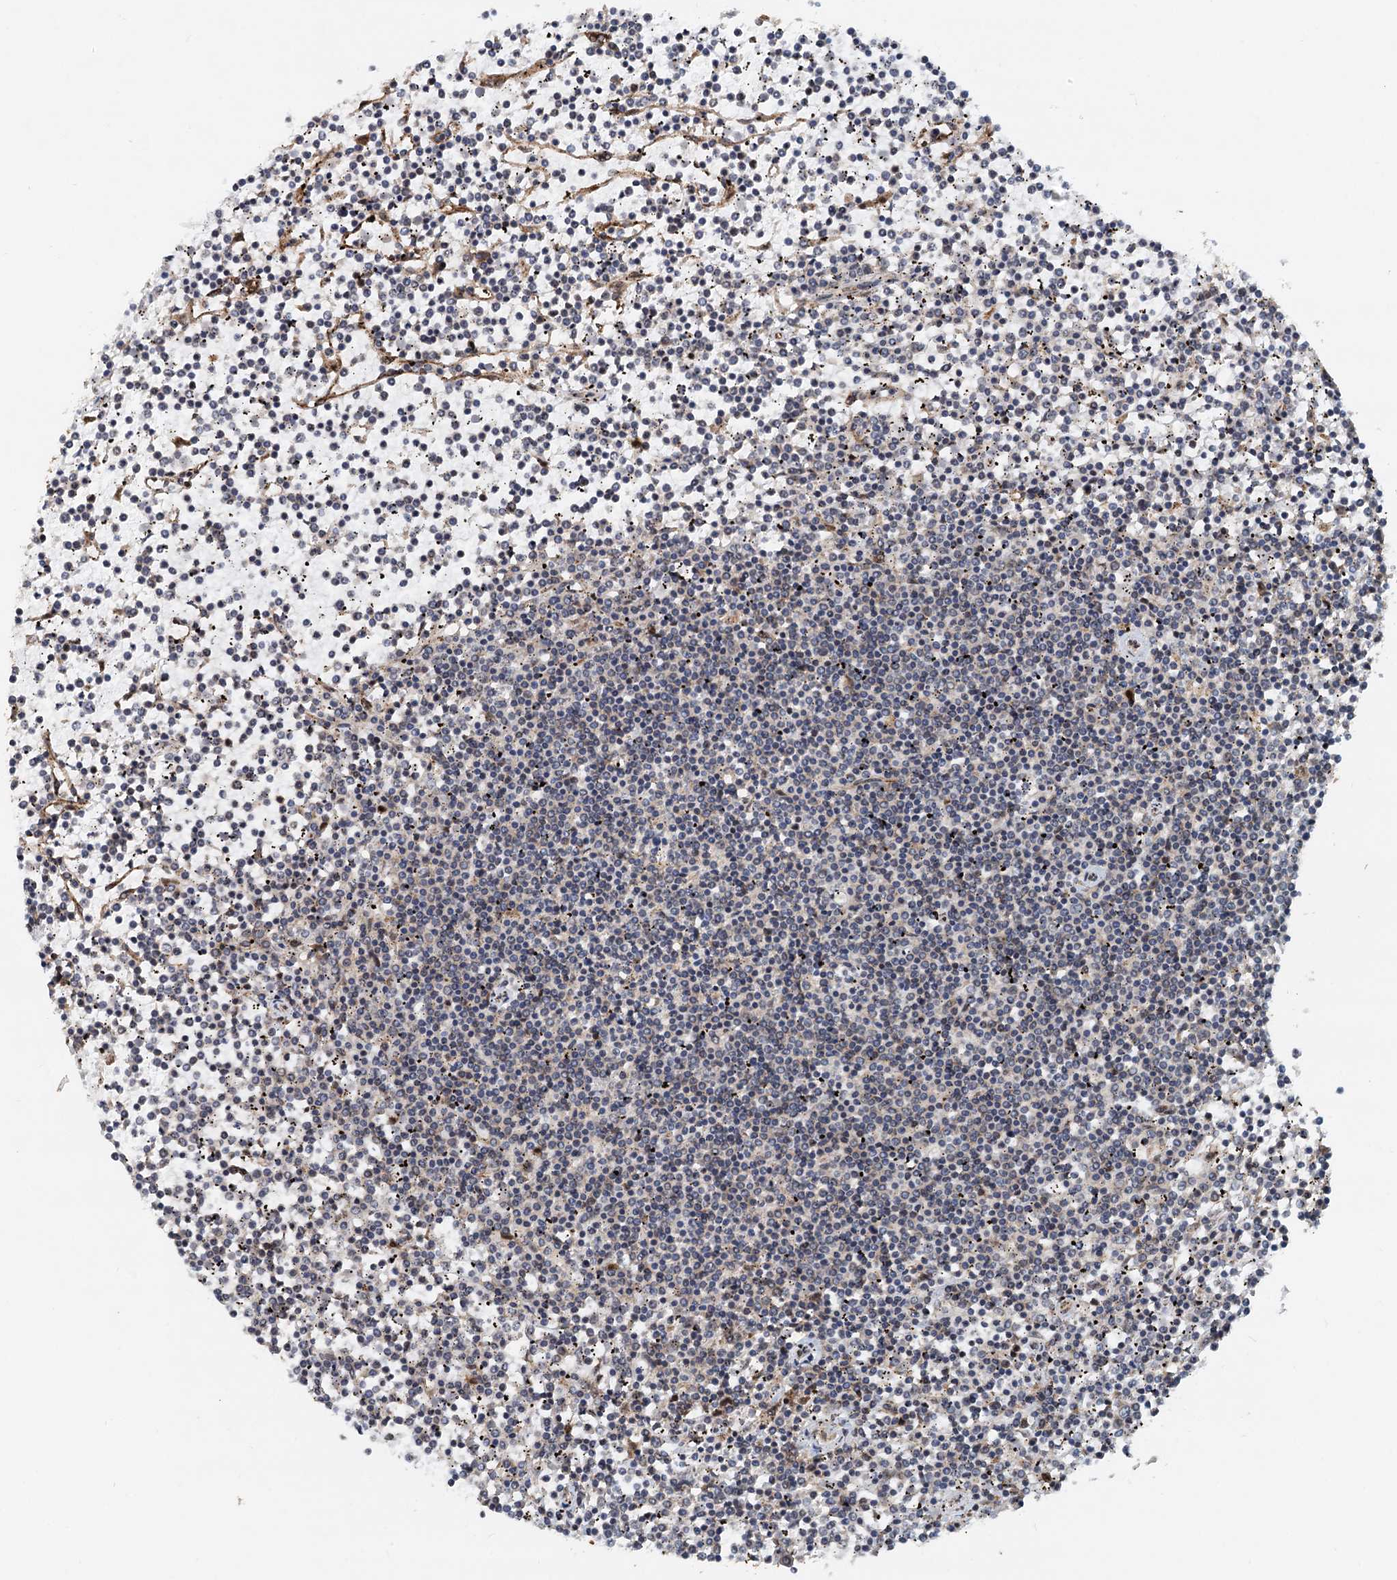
{"staining": {"intensity": "negative", "quantity": "none", "location": "none"}, "tissue": "lymphoma", "cell_type": "Tumor cells", "image_type": "cancer", "snomed": [{"axis": "morphology", "description": "Malignant lymphoma, non-Hodgkin's type, Low grade"}, {"axis": "topography", "description": "Spleen"}], "caption": "Protein analysis of lymphoma displays no significant staining in tumor cells.", "gene": "CEP68", "patient": {"sex": "female", "age": 19}}